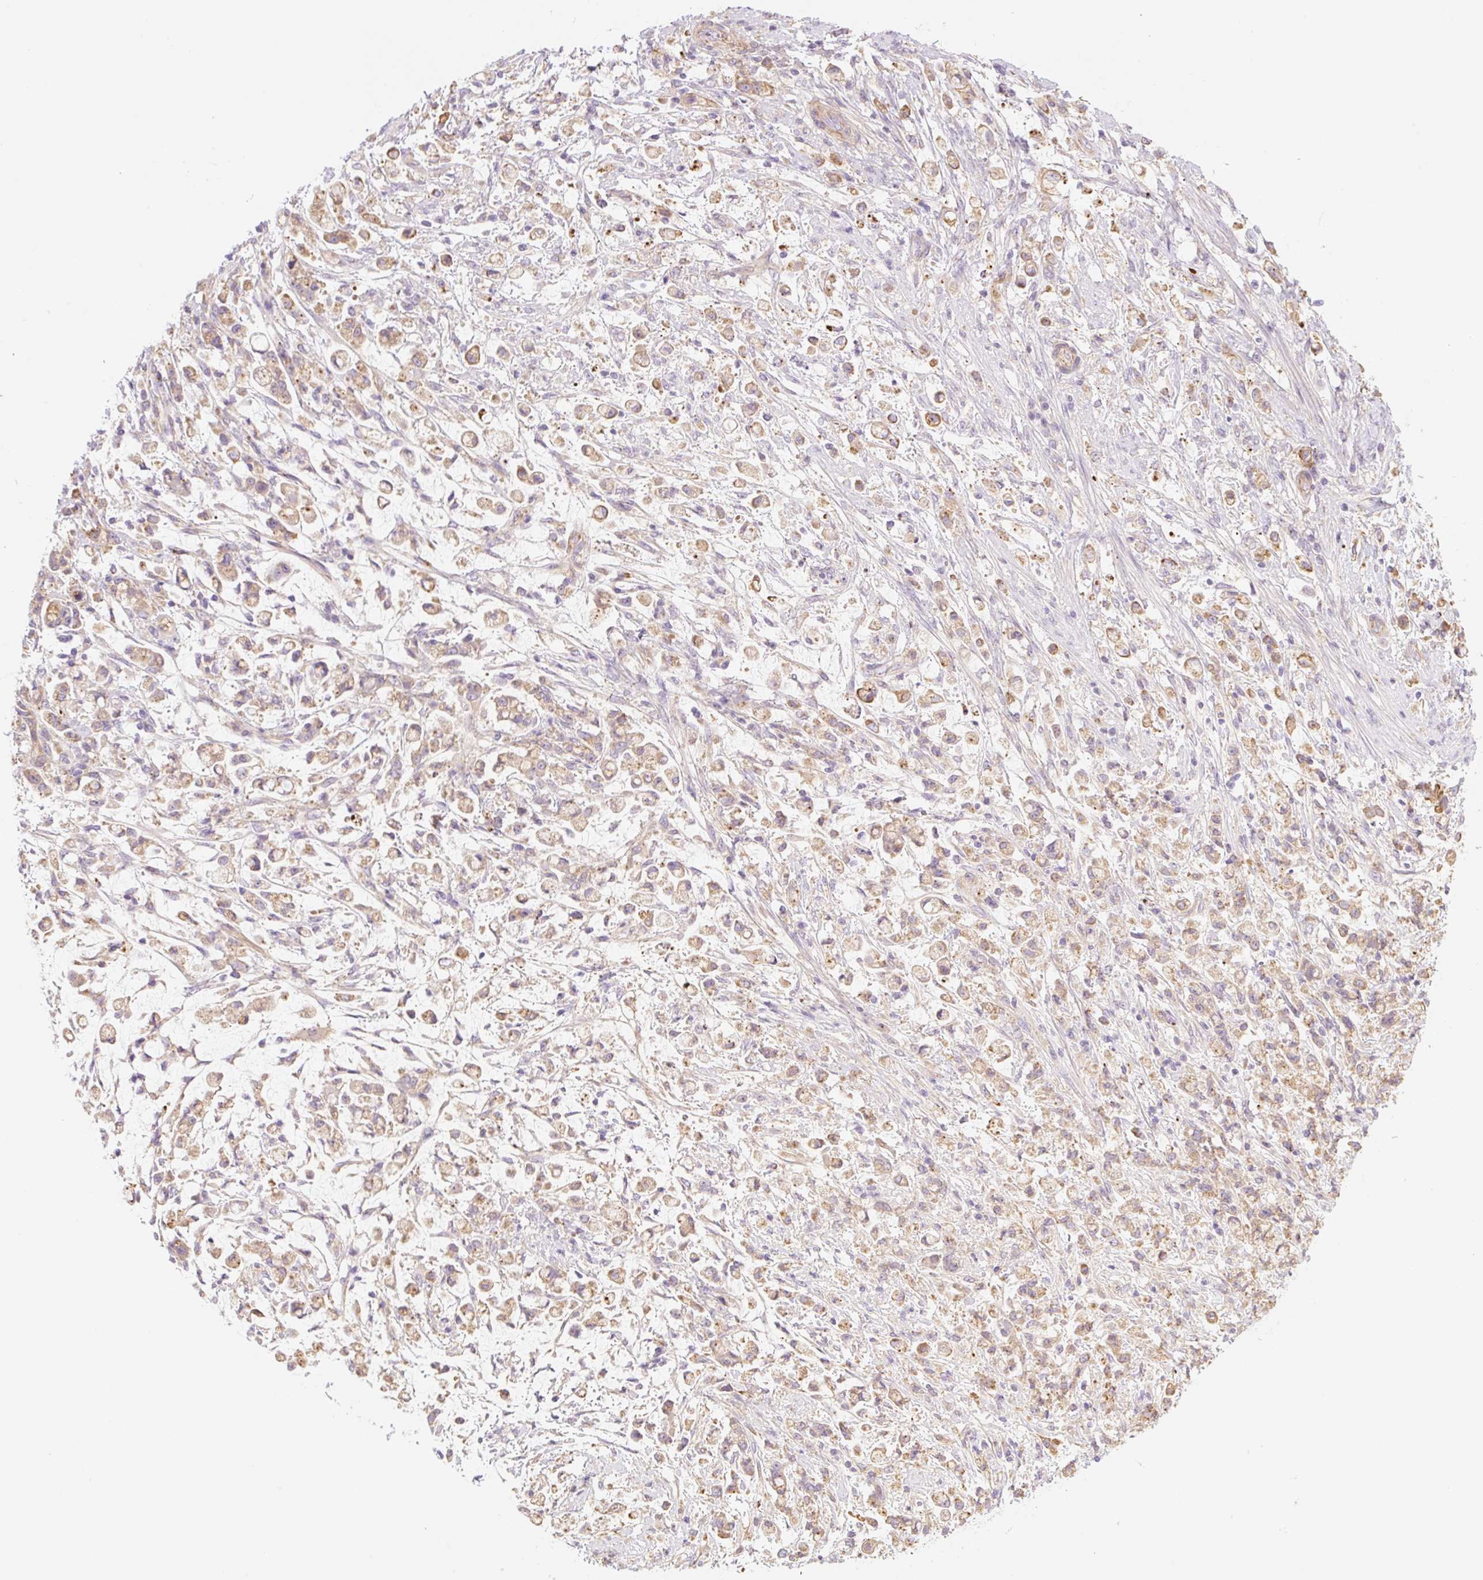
{"staining": {"intensity": "moderate", "quantity": ">75%", "location": "cytoplasmic/membranous"}, "tissue": "stomach cancer", "cell_type": "Tumor cells", "image_type": "cancer", "snomed": [{"axis": "morphology", "description": "Adenocarcinoma, NOS"}, {"axis": "topography", "description": "Stomach"}], "caption": "This is an image of IHC staining of stomach cancer (adenocarcinoma), which shows moderate positivity in the cytoplasmic/membranous of tumor cells.", "gene": "NLRP5", "patient": {"sex": "female", "age": 60}}